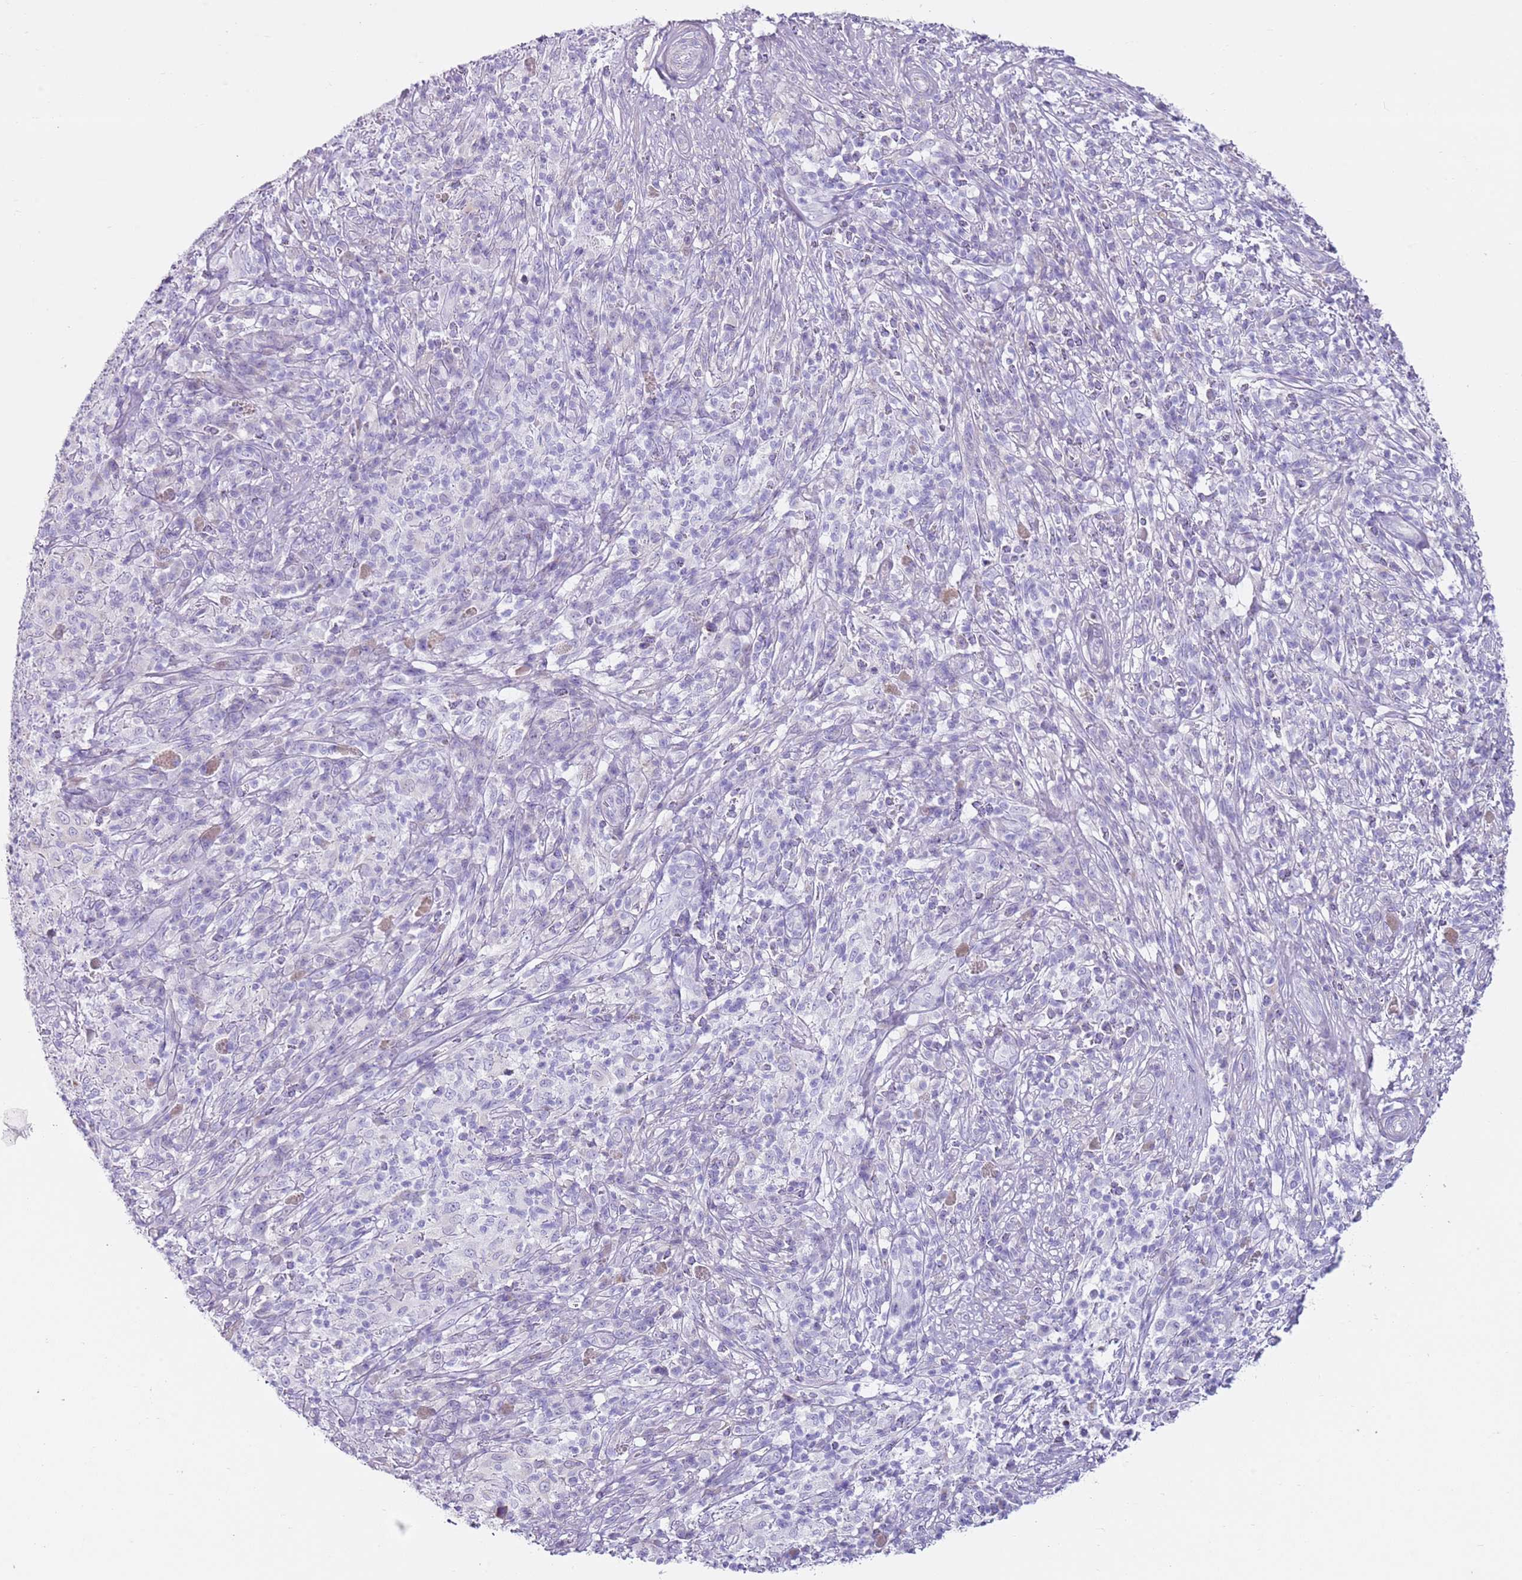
{"staining": {"intensity": "negative", "quantity": "none", "location": "none"}, "tissue": "melanoma", "cell_type": "Tumor cells", "image_type": "cancer", "snomed": [{"axis": "morphology", "description": "Malignant melanoma, NOS"}, {"axis": "topography", "description": "Skin"}], "caption": "The photomicrograph displays no significant positivity in tumor cells of melanoma. (DAB immunohistochemistry (IHC), high magnification).", "gene": "CD177", "patient": {"sex": "male", "age": 66}}